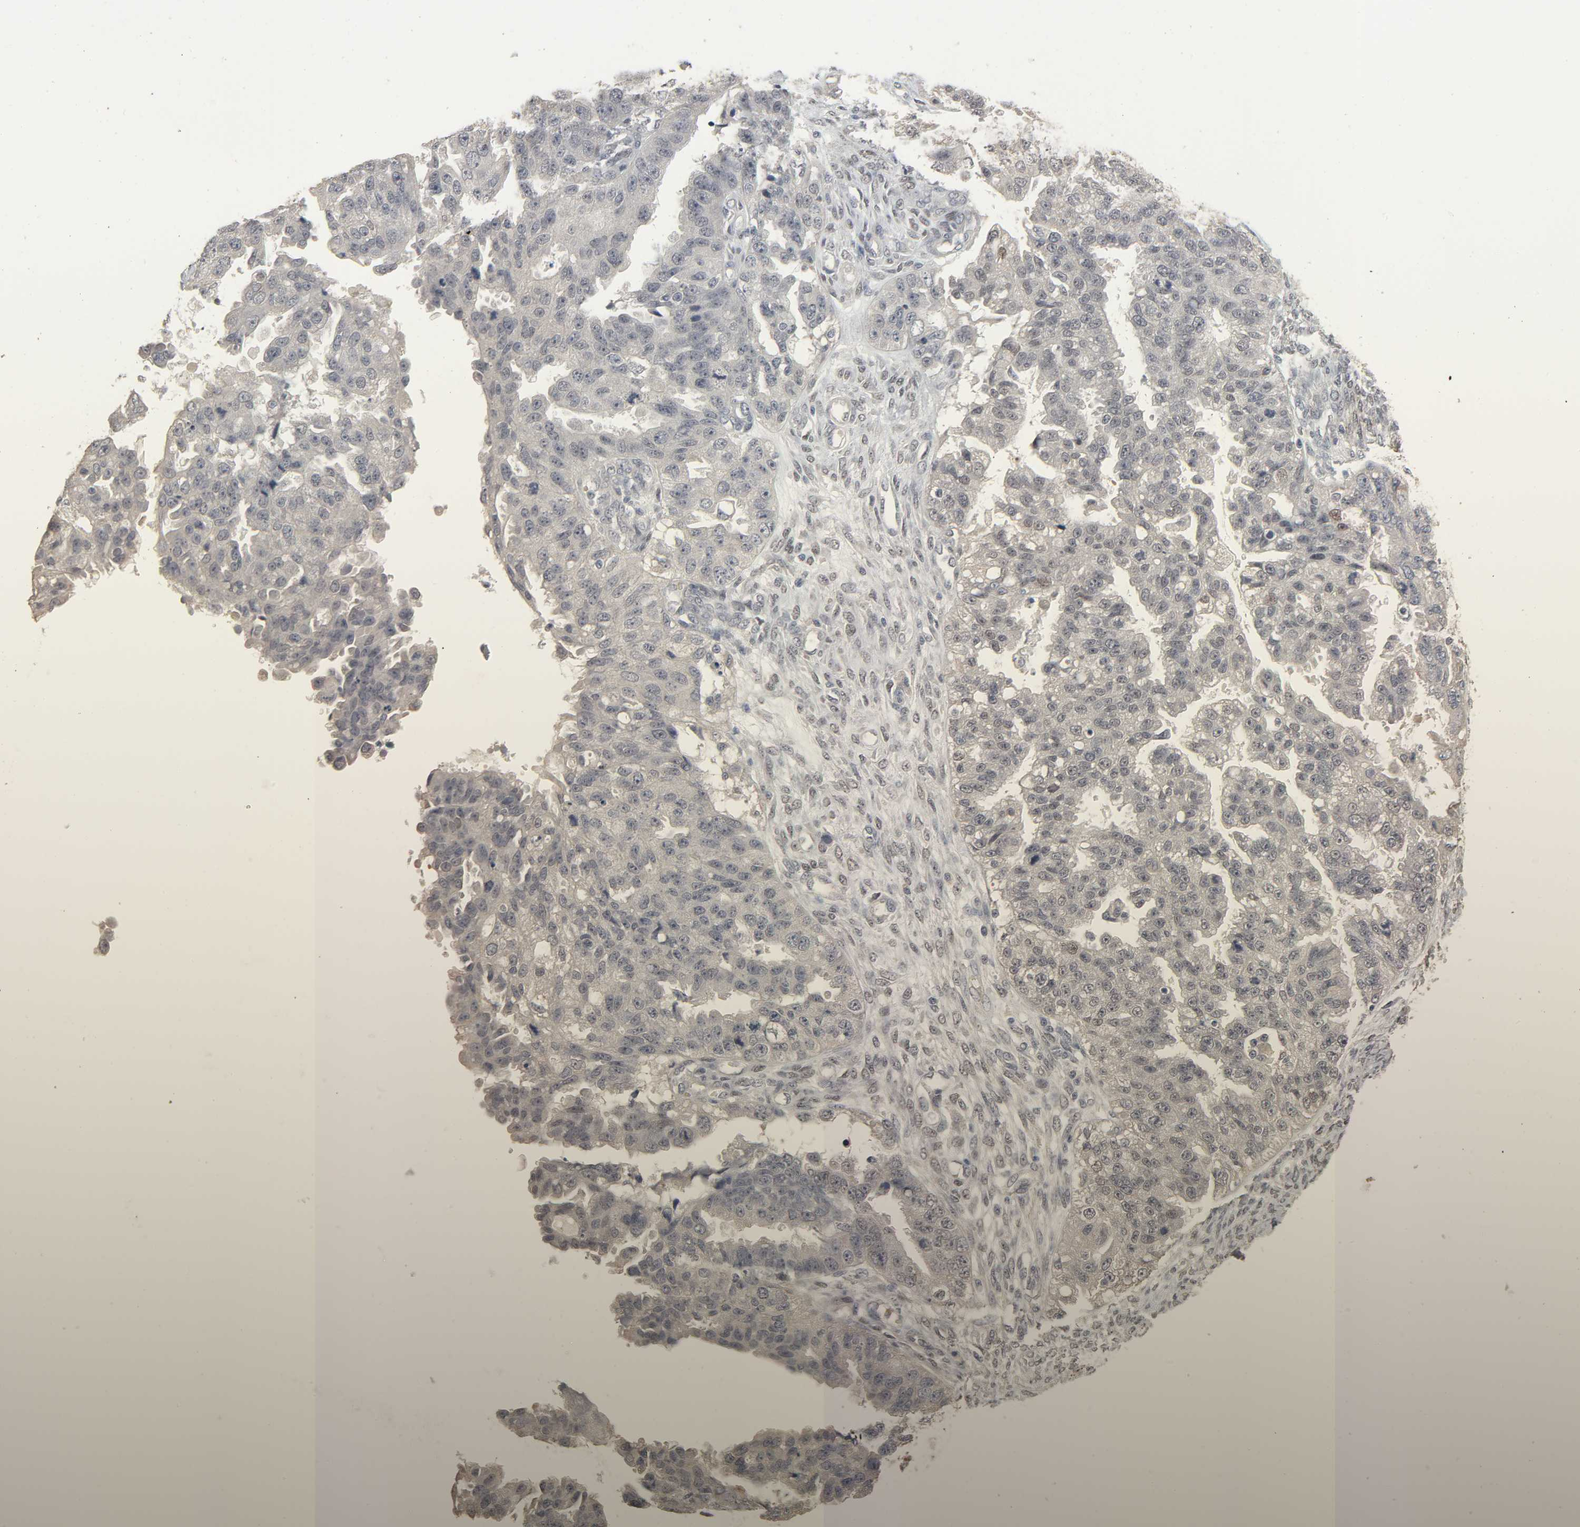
{"staining": {"intensity": "negative", "quantity": "none", "location": "none"}, "tissue": "ovarian cancer", "cell_type": "Tumor cells", "image_type": "cancer", "snomed": [{"axis": "morphology", "description": "Cystadenocarcinoma, serous, NOS"}, {"axis": "topography", "description": "Ovary"}], "caption": "Ovarian serous cystadenocarcinoma was stained to show a protein in brown. There is no significant staining in tumor cells.", "gene": "ZNF222", "patient": {"sex": "female", "age": 58}}